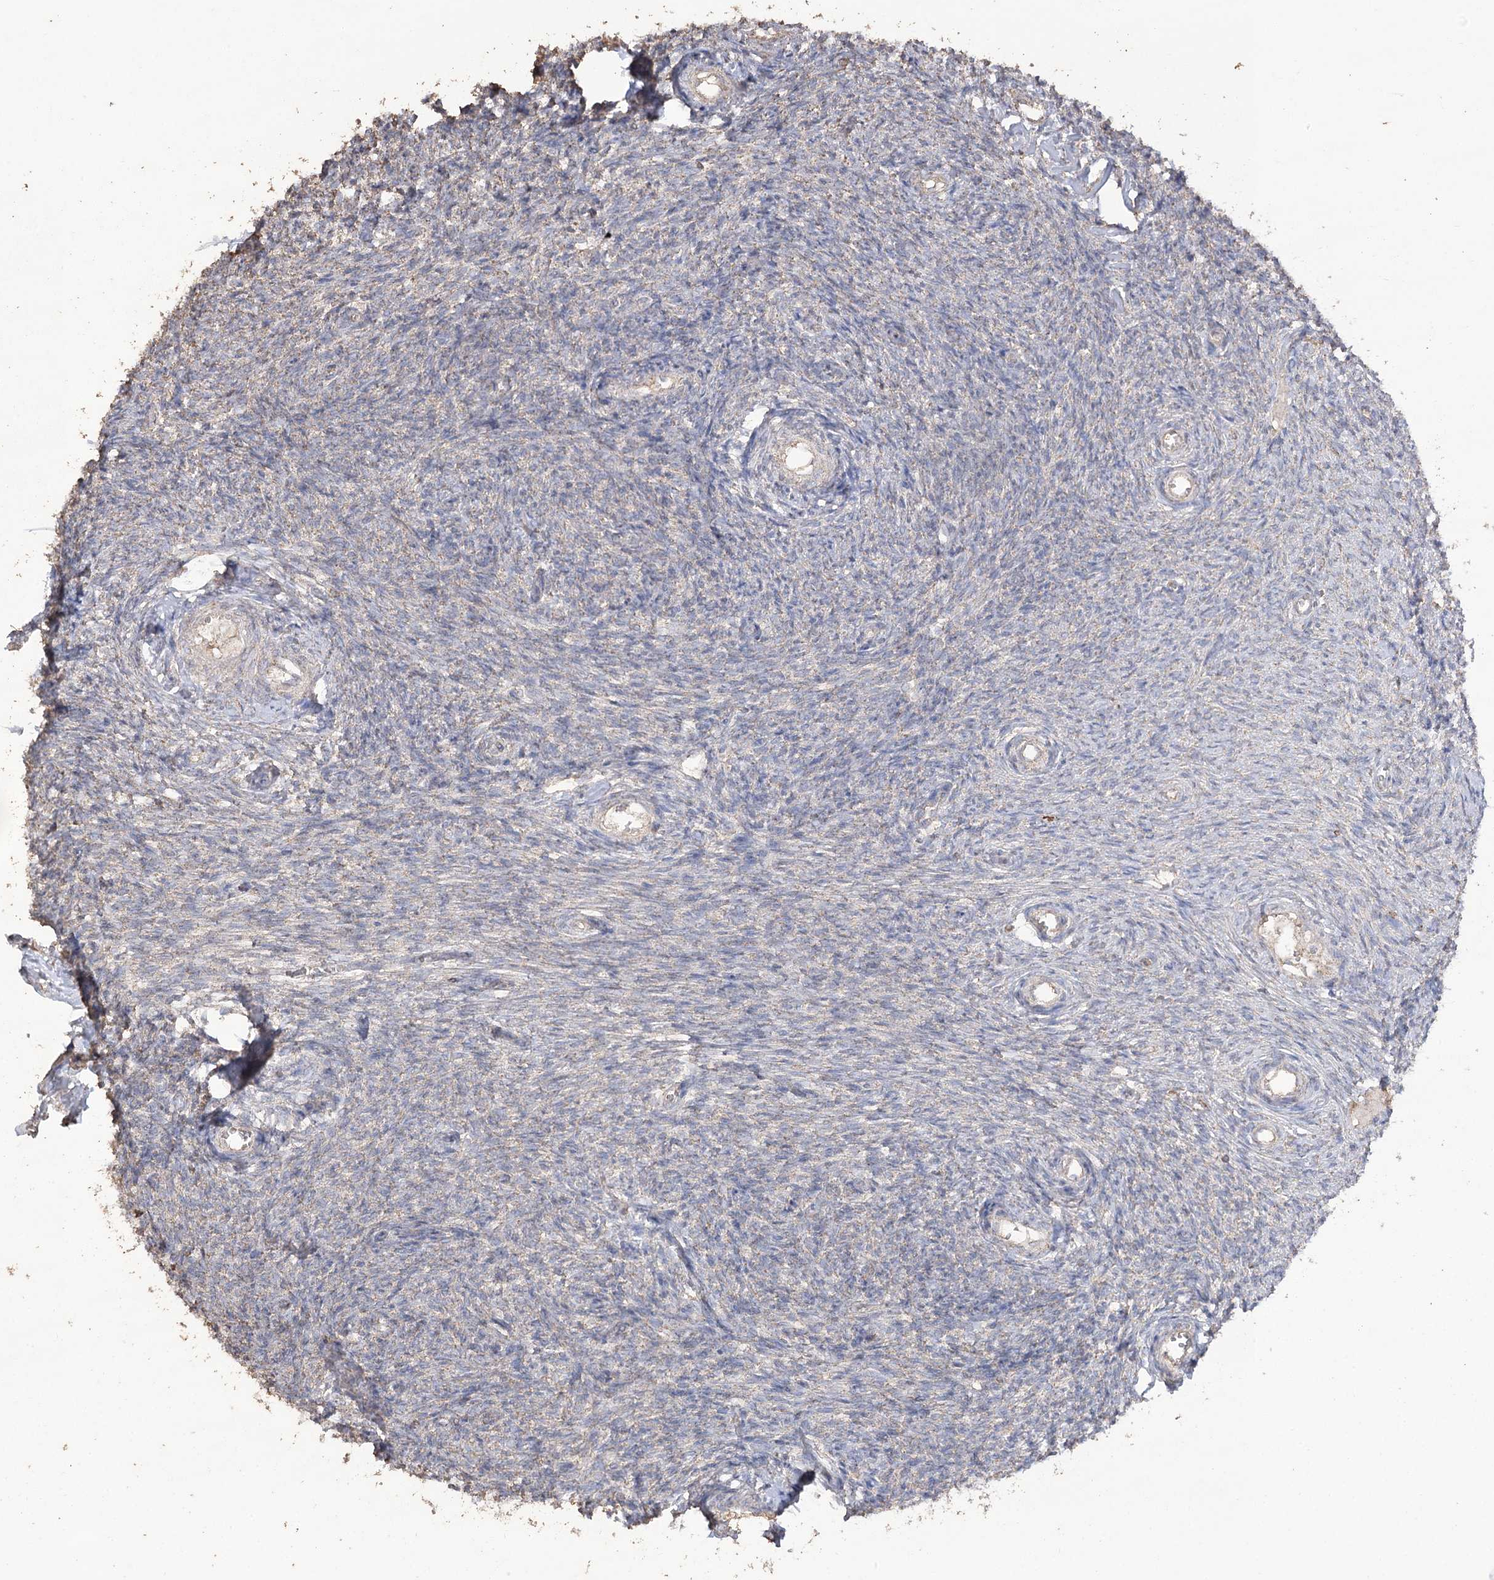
{"staining": {"intensity": "negative", "quantity": "none", "location": "none"}, "tissue": "ovary", "cell_type": "Ovarian stroma cells", "image_type": "normal", "snomed": [{"axis": "morphology", "description": "Normal tissue, NOS"}, {"axis": "topography", "description": "Ovary"}], "caption": "The image displays no significant expression in ovarian stroma cells of ovary.", "gene": "IREB2", "patient": {"sex": "female", "age": 44}}